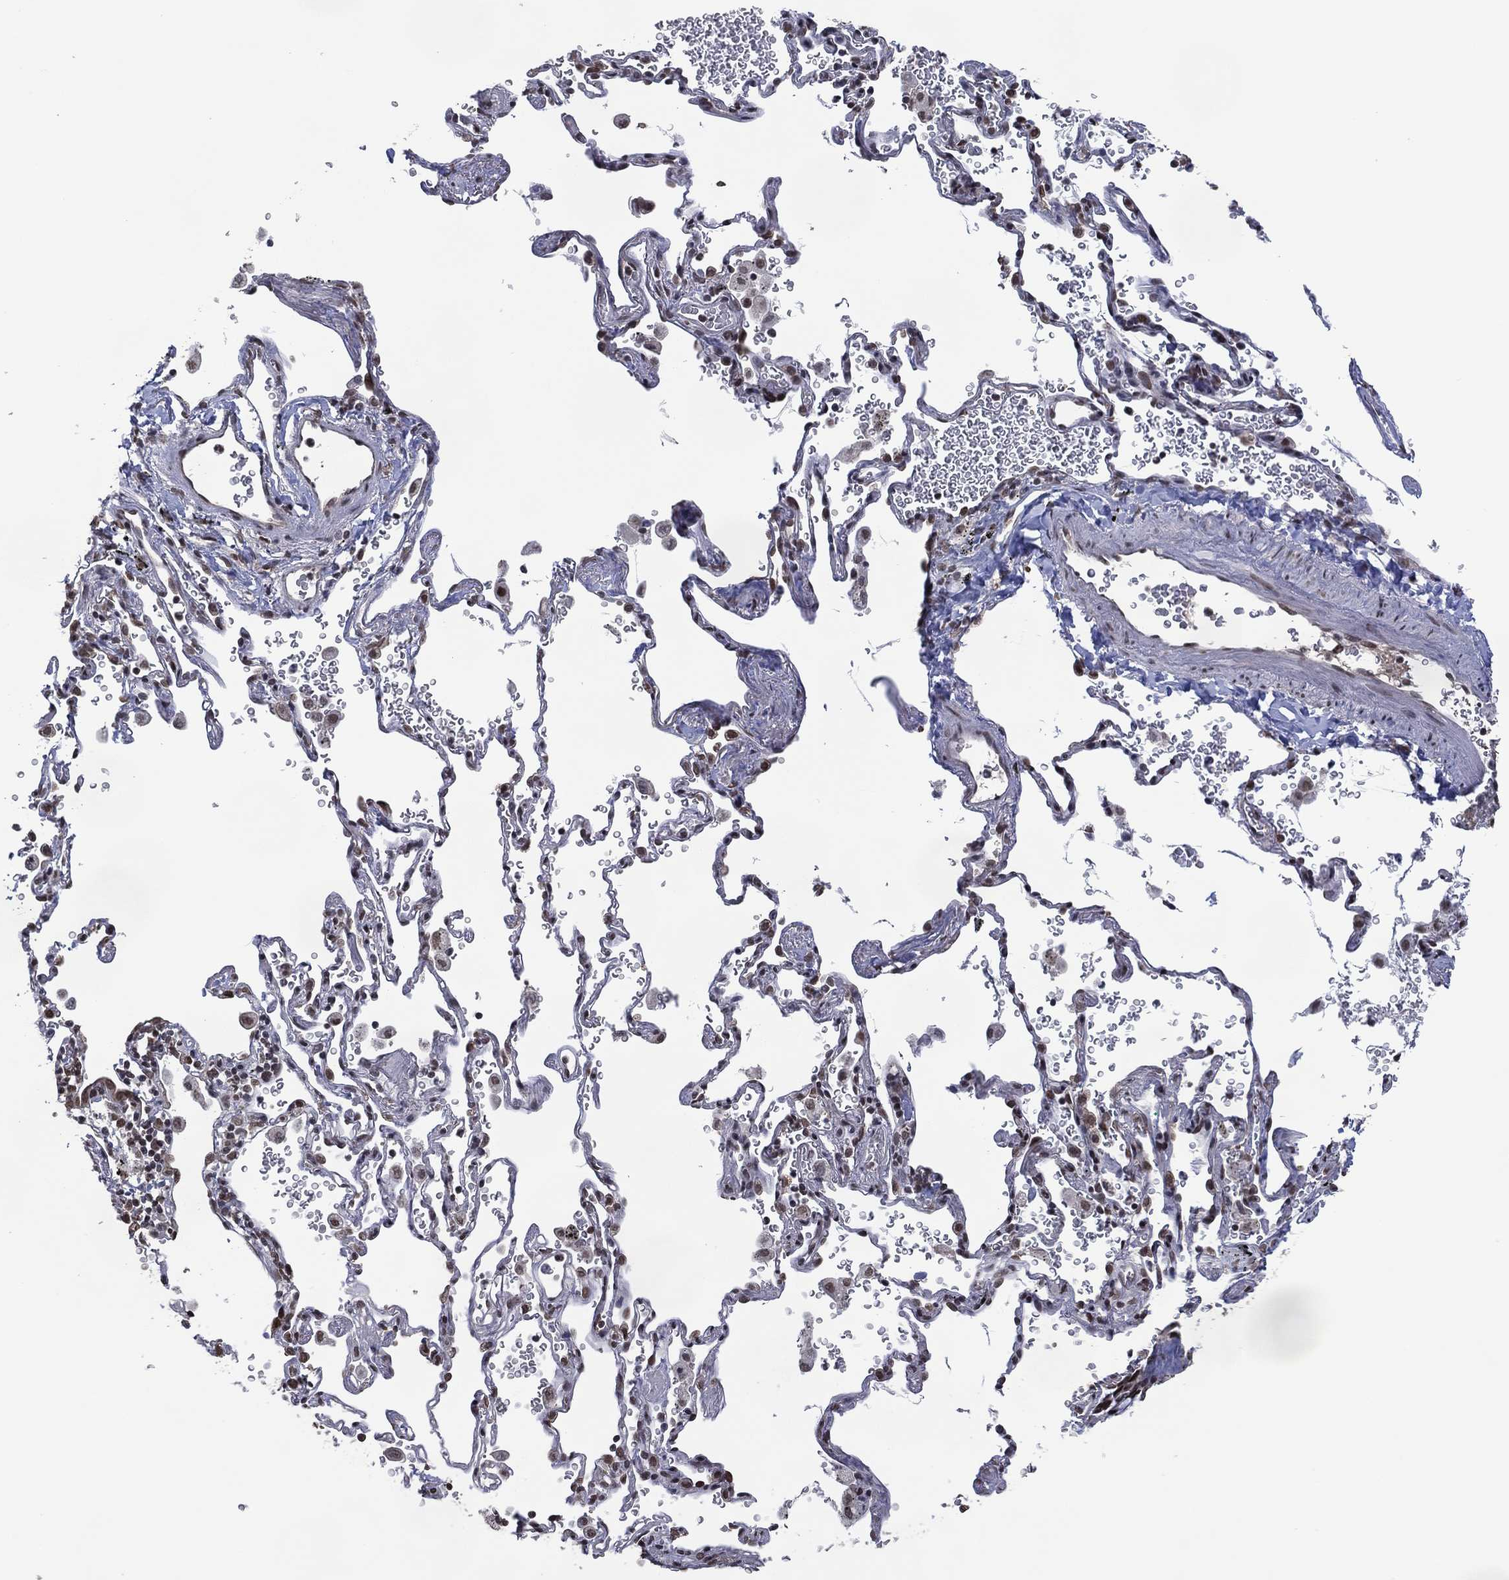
{"staining": {"intensity": "negative", "quantity": "none", "location": "none"}, "tissue": "soft tissue", "cell_type": "Fibroblasts", "image_type": "normal", "snomed": [{"axis": "morphology", "description": "Normal tissue, NOS"}, {"axis": "morphology", "description": "Adenocarcinoma, NOS"}, {"axis": "topography", "description": "Cartilage tissue"}, {"axis": "topography", "description": "Lung"}], "caption": "IHC image of benign soft tissue stained for a protein (brown), which exhibits no positivity in fibroblasts. (DAB immunohistochemistry visualized using brightfield microscopy, high magnification).", "gene": "EHMT1", "patient": {"sex": "male", "age": 59}}